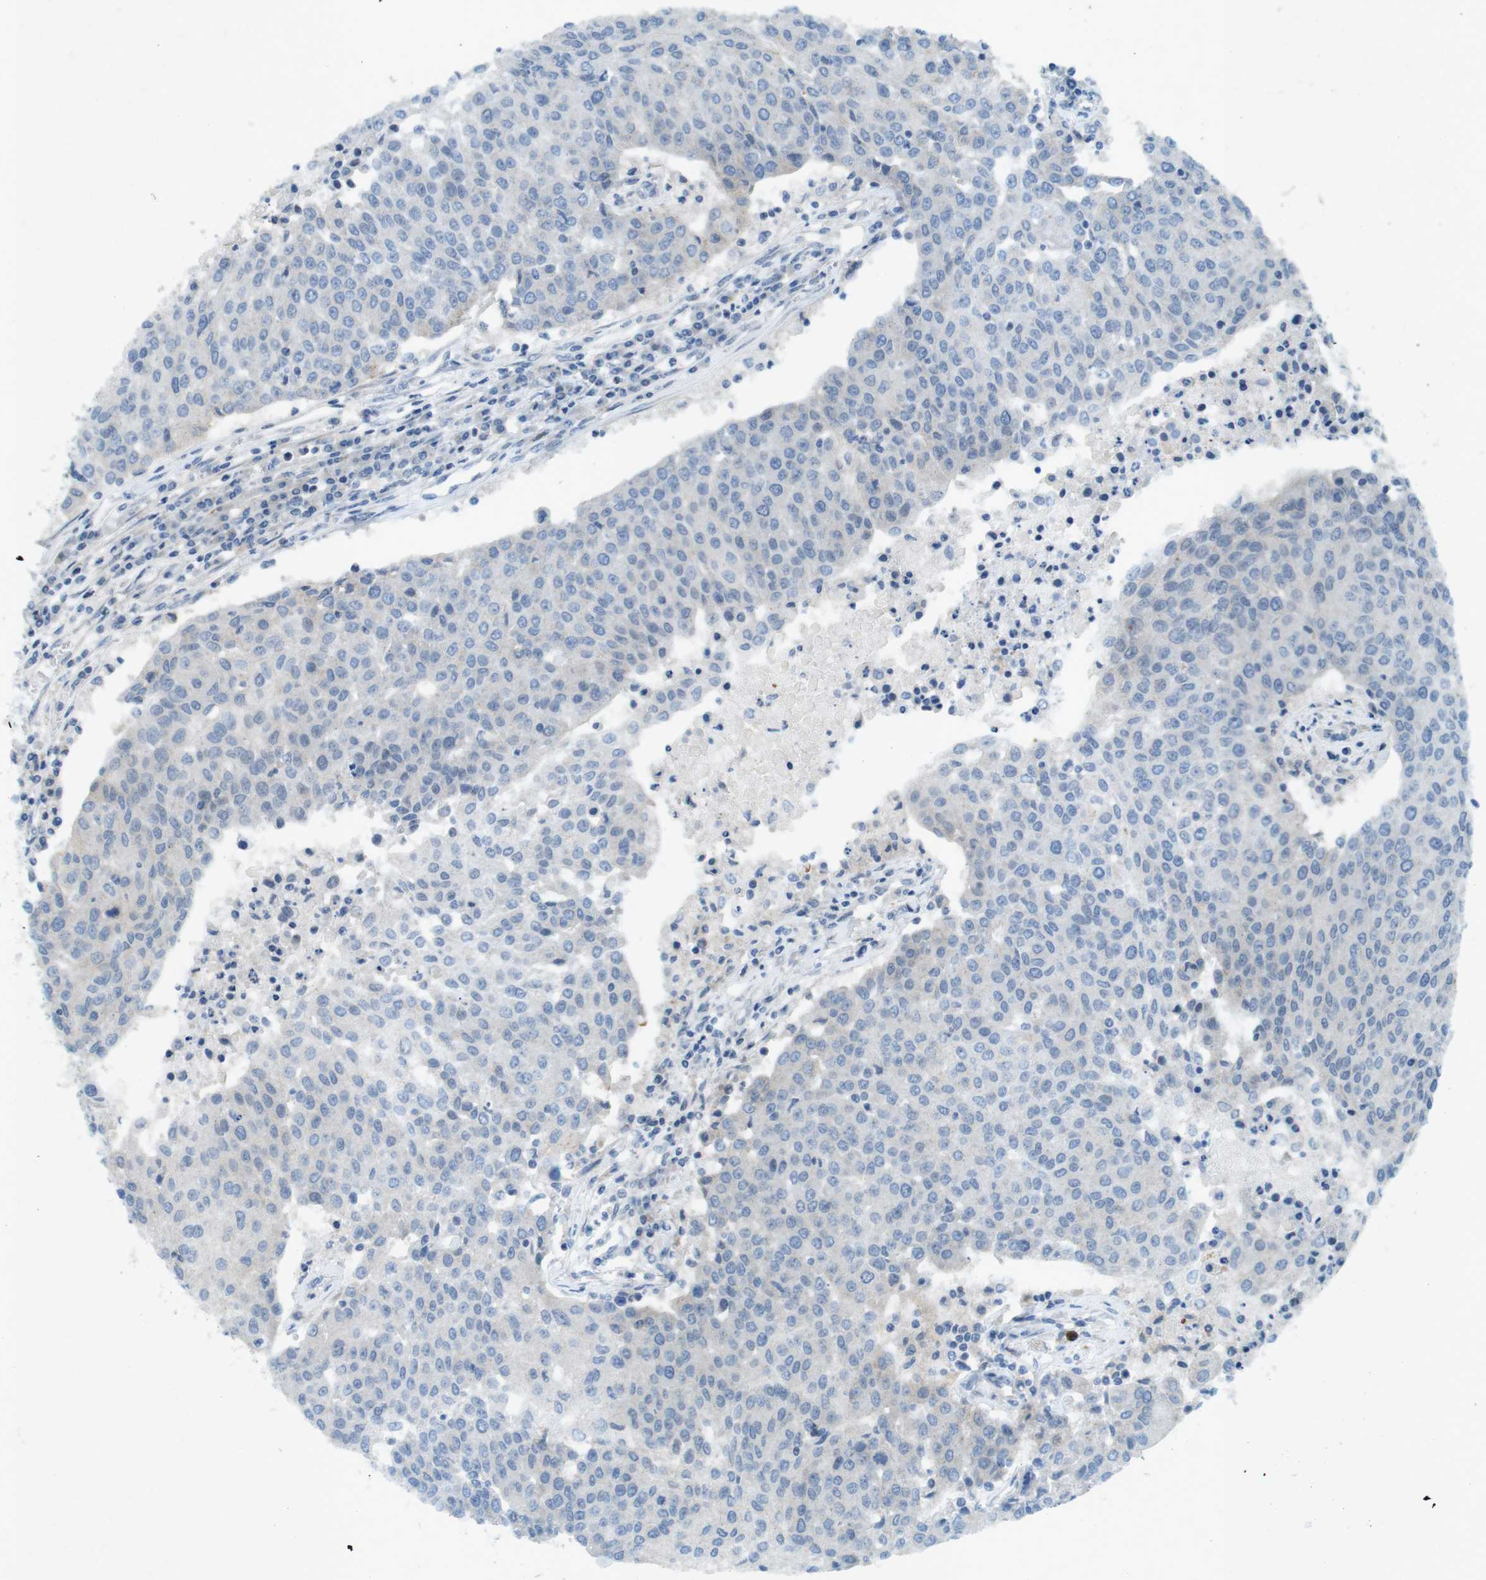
{"staining": {"intensity": "negative", "quantity": "none", "location": "none"}, "tissue": "urothelial cancer", "cell_type": "Tumor cells", "image_type": "cancer", "snomed": [{"axis": "morphology", "description": "Urothelial carcinoma, High grade"}, {"axis": "topography", "description": "Urinary bladder"}], "caption": "Urothelial carcinoma (high-grade) was stained to show a protein in brown. There is no significant expression in tumor cells.", "gene": "TYW1", "patient": {"sex": "female", "age": 85}}